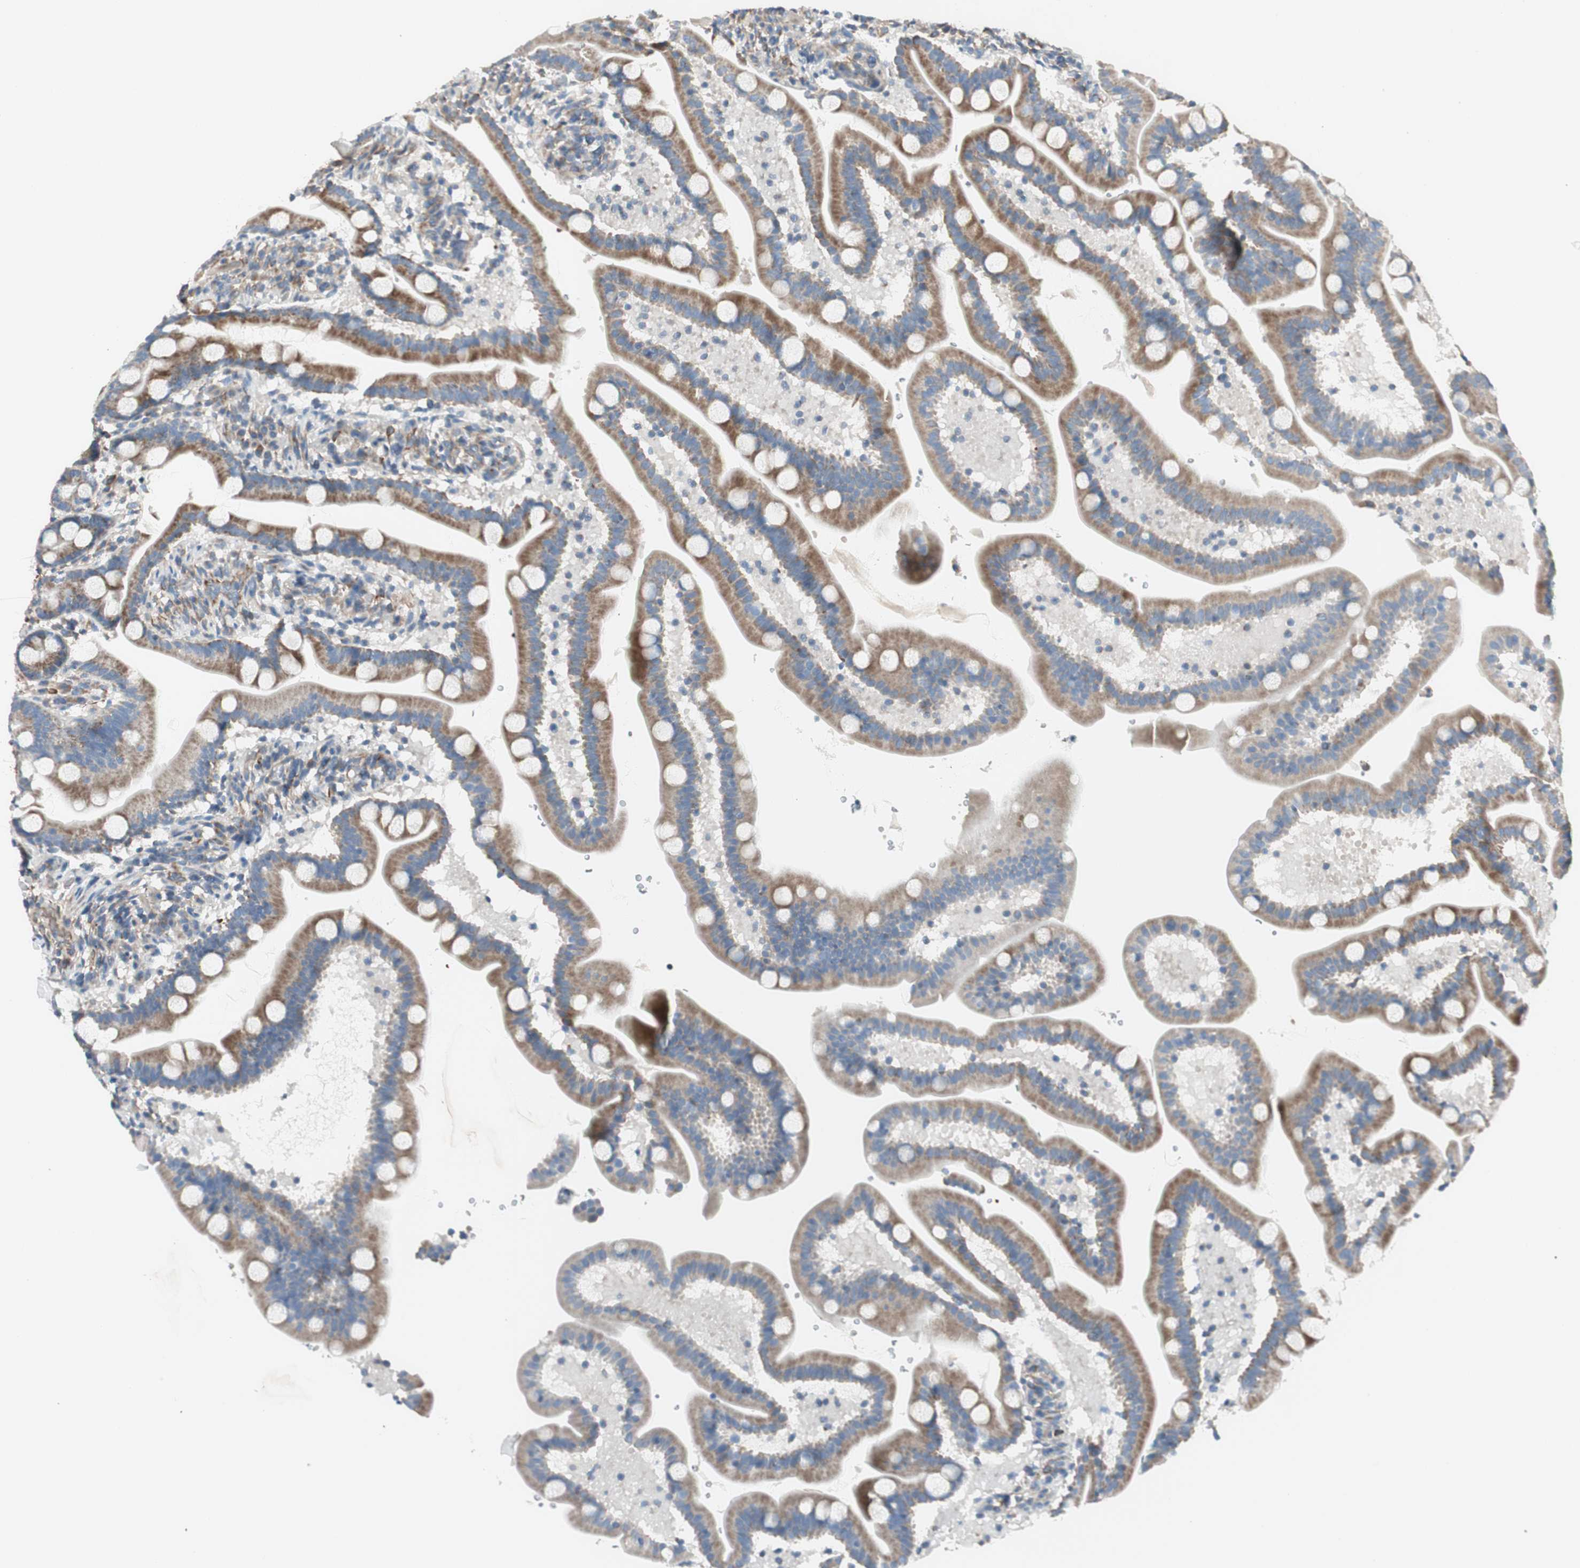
{"staining": {"intensity": "weak", "quantity": ">75%", "location": "cytoplasmic/membranous"}, "tissue": "duodenum", "cell_type": "Glandular cells", "image_type": "normal", "snomed": [{"axis": "morphology", "description": "Normal tissue, NOS"}, {"axis": "topography", "description": "Duodenum"}], "caption": "This photomicrograph demonstrates immunohistochemistry staining of unremarkable human duodenum, with low weak cytoplasmic/membranous expression in approximately >75% of glandular cells.", "gene": "SRCIN1", "patient": {"sex": "male", "age": 54}}